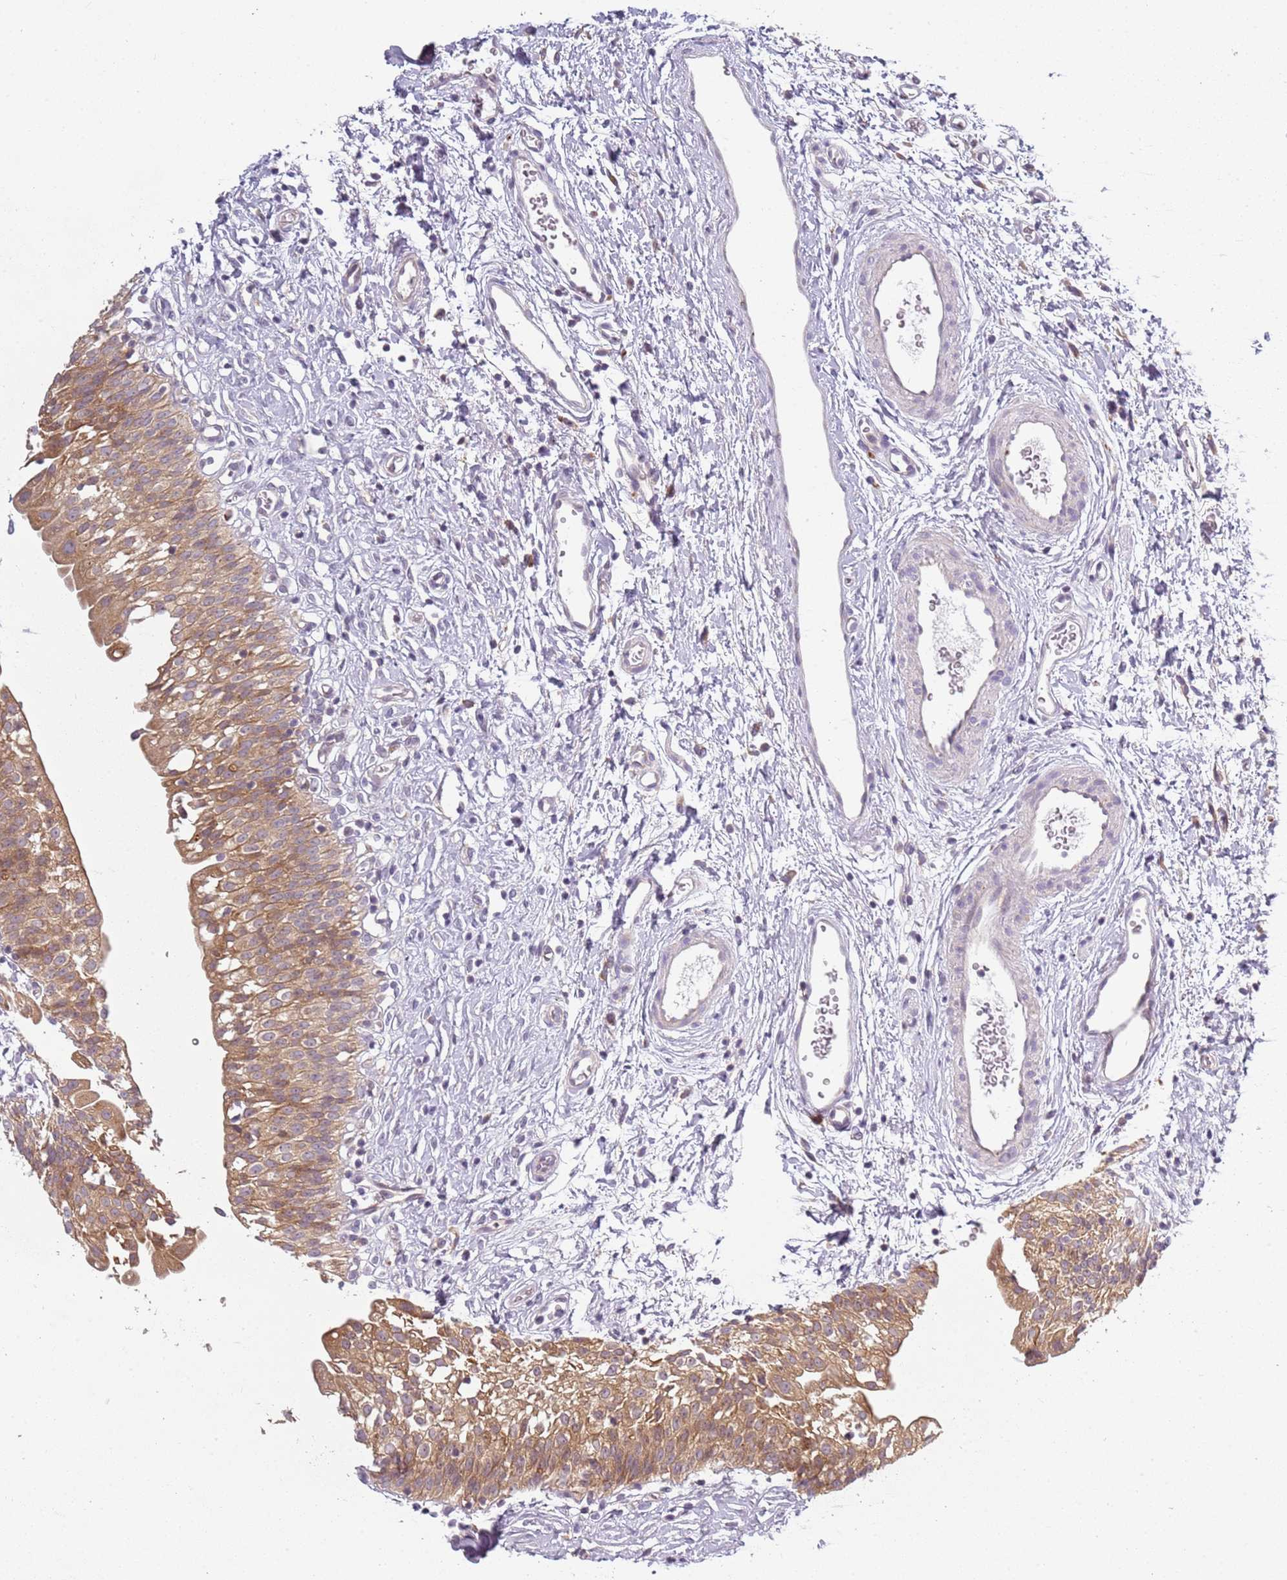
{"staining": {"intensity": "moderate", "quantity": ">75%", "location": "cytoplasmic/membranous"}, "tissue": "urinary bladder", "cell_type": "Urothelial cells", "image_type": "normal", "snomed": [{"axis": "morphology", "description": "Normal tissue, NOS"}, {"axis": "topography", "description": "Urinary bladder"}], "caption": "Urothelial cells exhibit moderate cytoplasmic/membranous expression in about >75% of cells in normal urinary bladder.", "gene": "RPS28", "patient": {"sex": "male", "age": 51}}